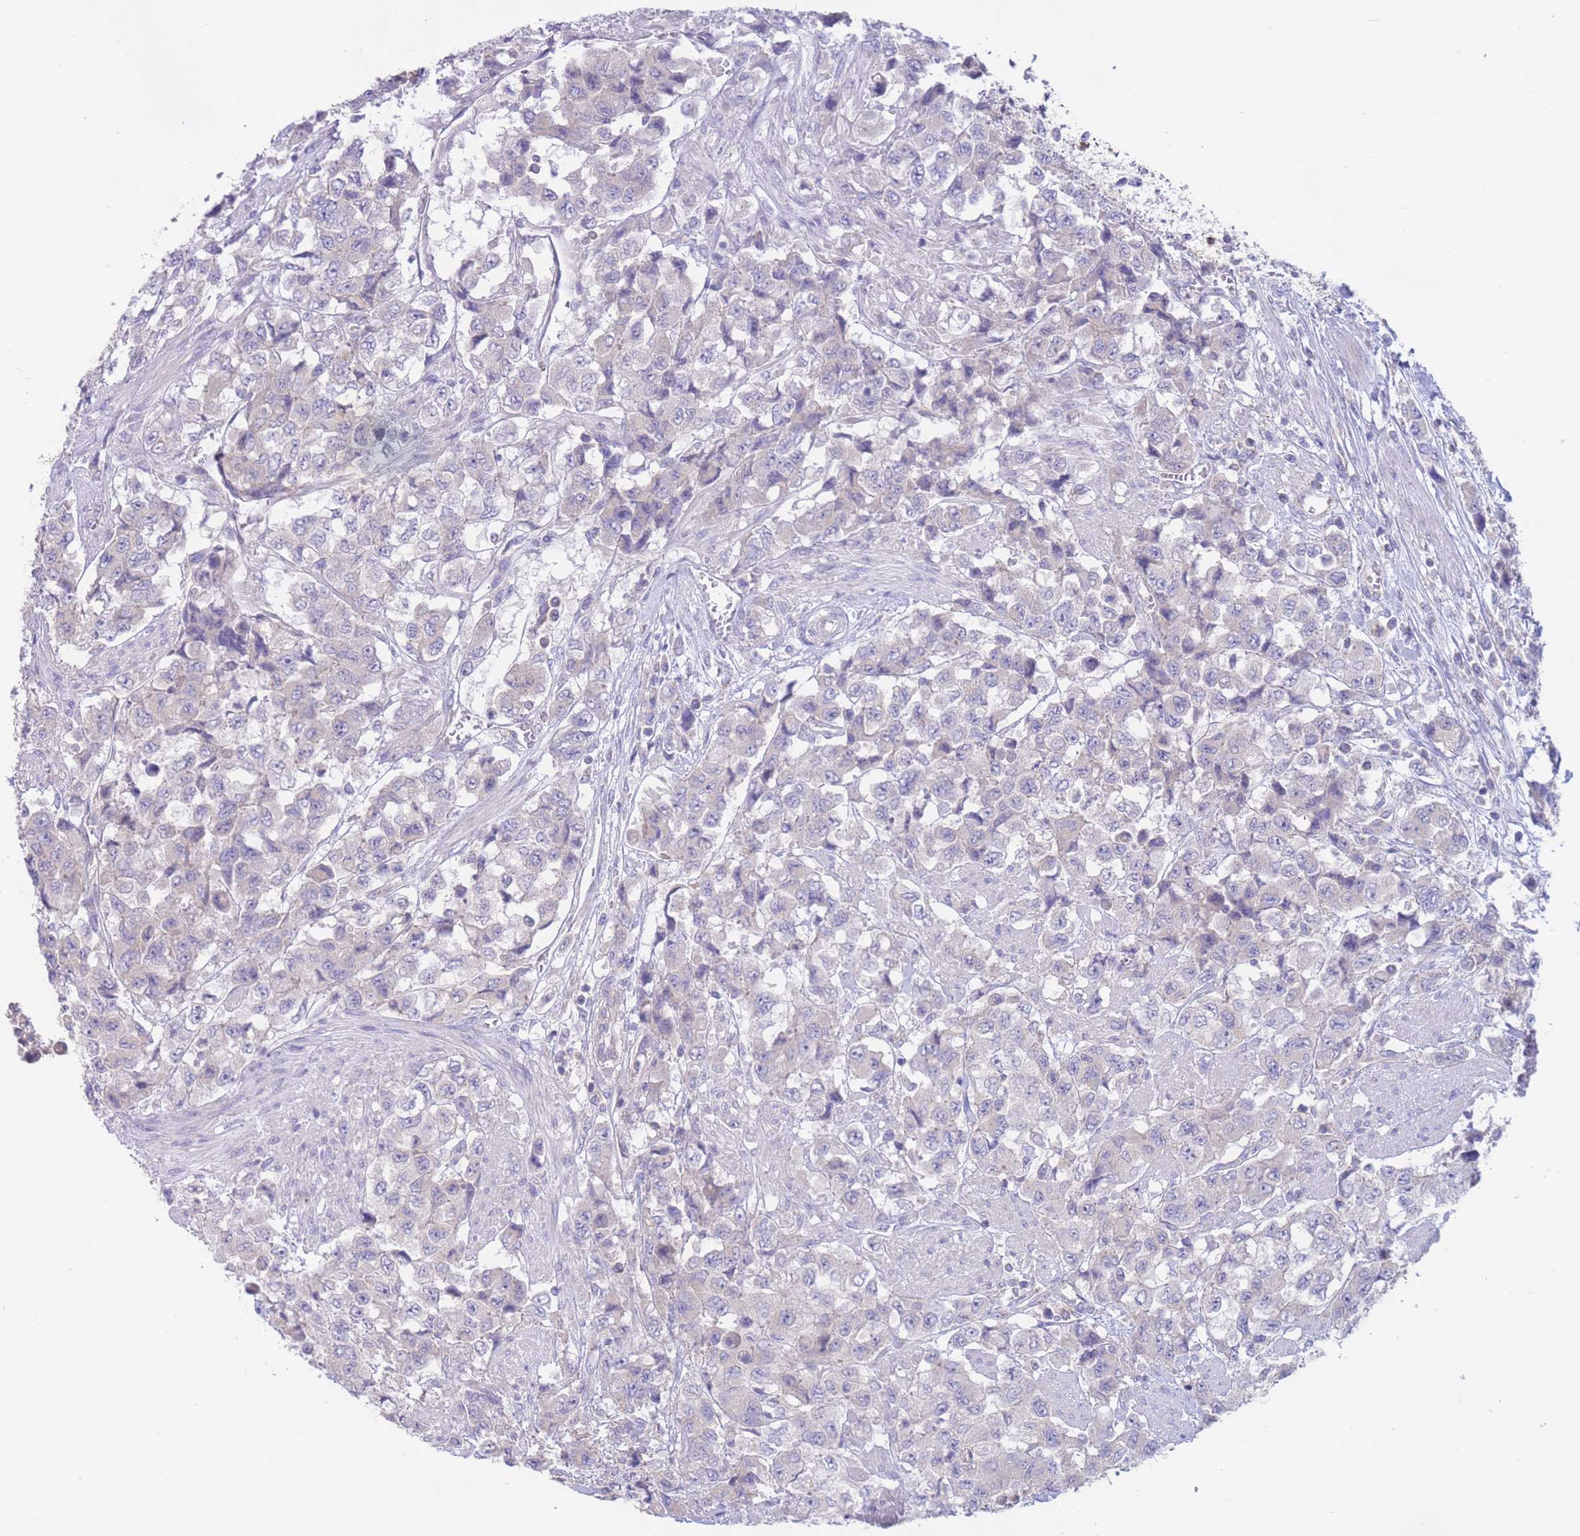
{"staining": {"intensity": "negative", "quantity": "none", "location": "none"}, "tissue": "urothelial cancer", "cell_type": "Tumor cells", "image_type": "cancer", "snomed": [{"axis": "morphology", "description": "Urothelial carcinoma, High grade"}, {"axis": "topography", "description": "Urinary bladder"}], "caption": "Tumor cells show no significant staining in urothelial cancer.", "gene": "ALS2CL", "patient": {"sex": "female", "age": 78}}